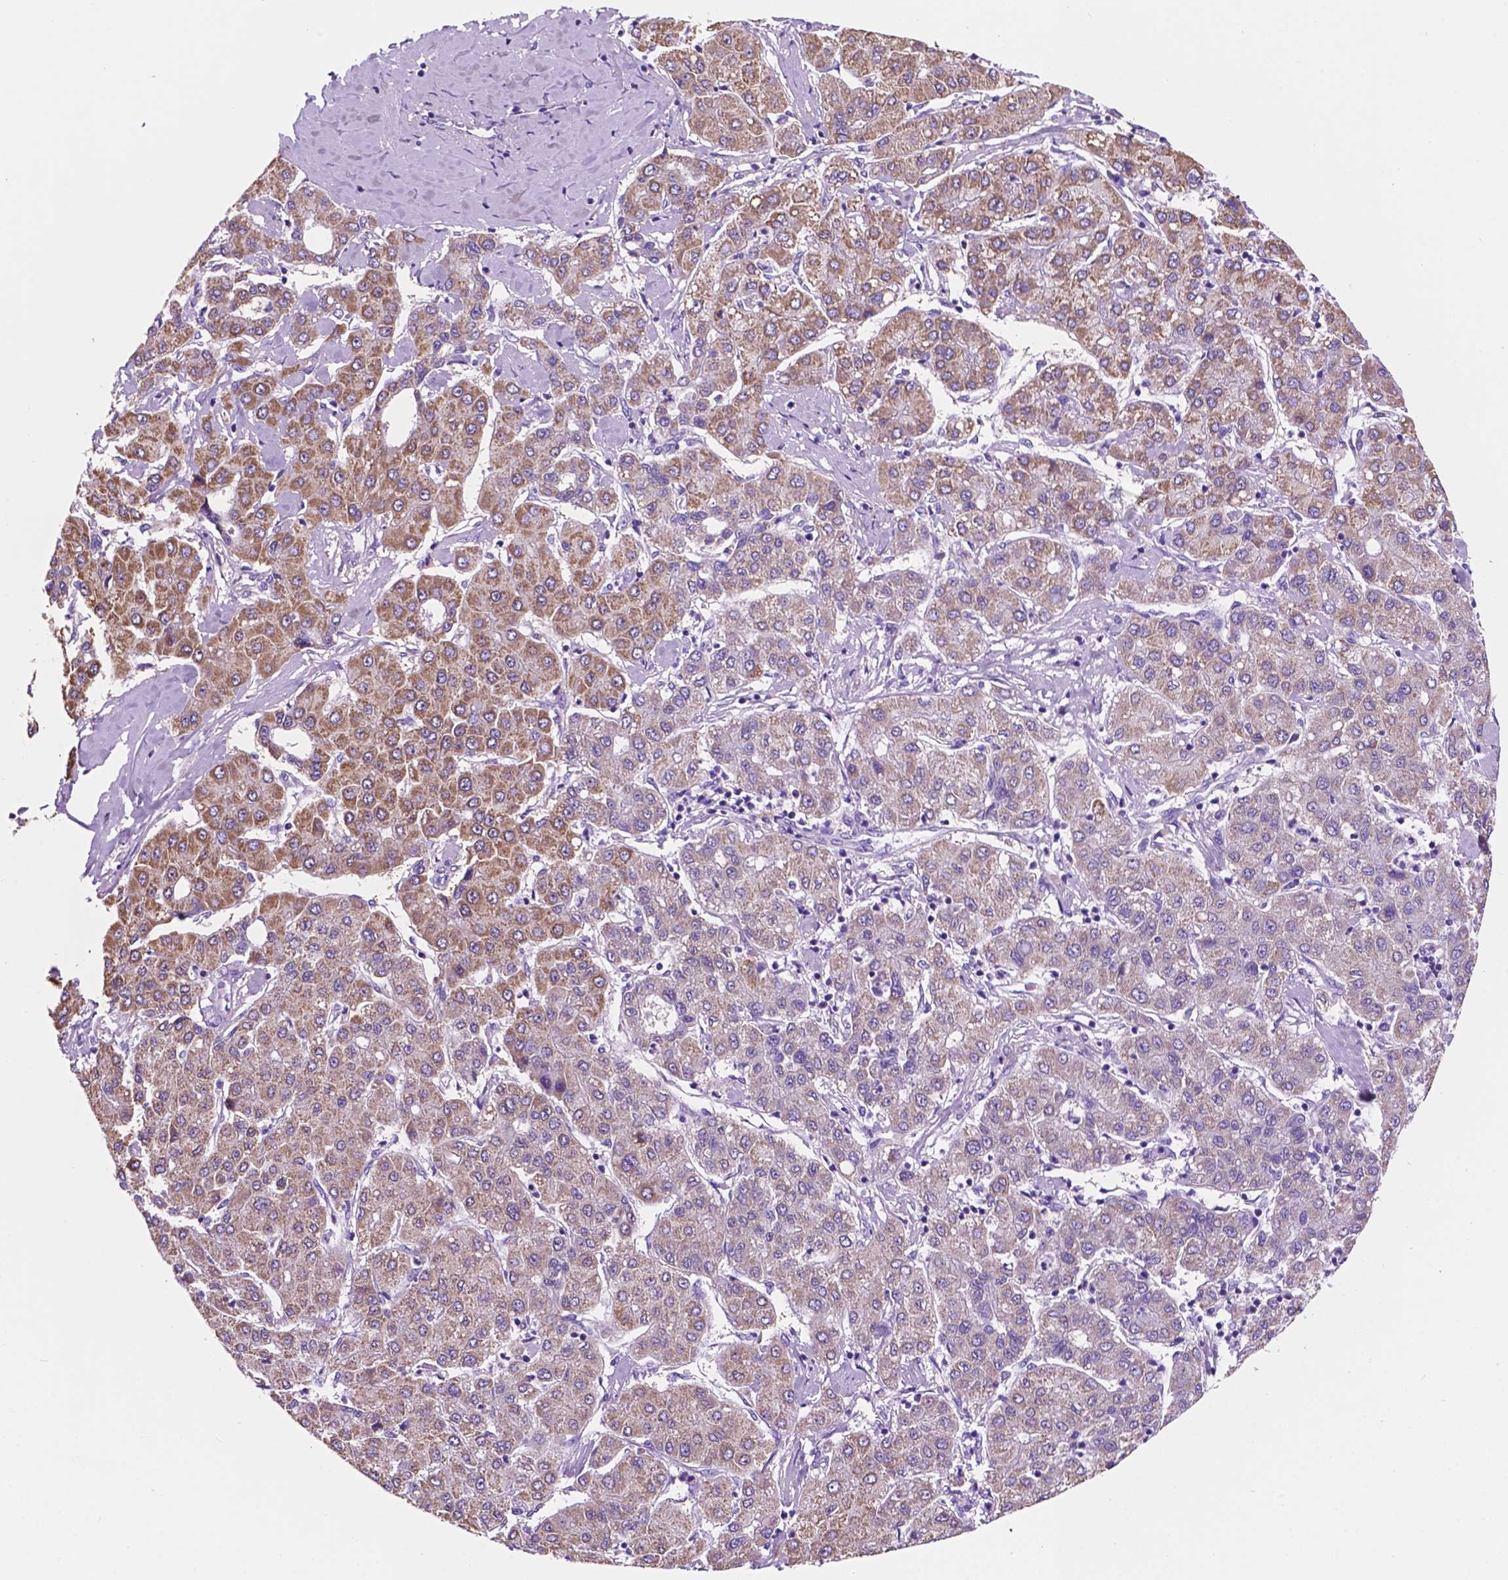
{"staining": {"intensity": "moderate", "quantity": "<25%", "location": "cytoplasmic/membranous"}, "tissue": "liver cancer", "cell_type": "Tumor cells", "image_type": "cancer", "snomed": [{"axis": "morphology", "description": "Carcinoma, Hepatocellular, NOS"}, {"axis": "topography", "description": "Liver"}], "caption": "A low amount of moderate cytoplasmic/membranous expression is present in about <25% of tumor cells in liver cancer tissue.", "gene": "TRPV5", "patient": {"sex": "male", "age": 65}}